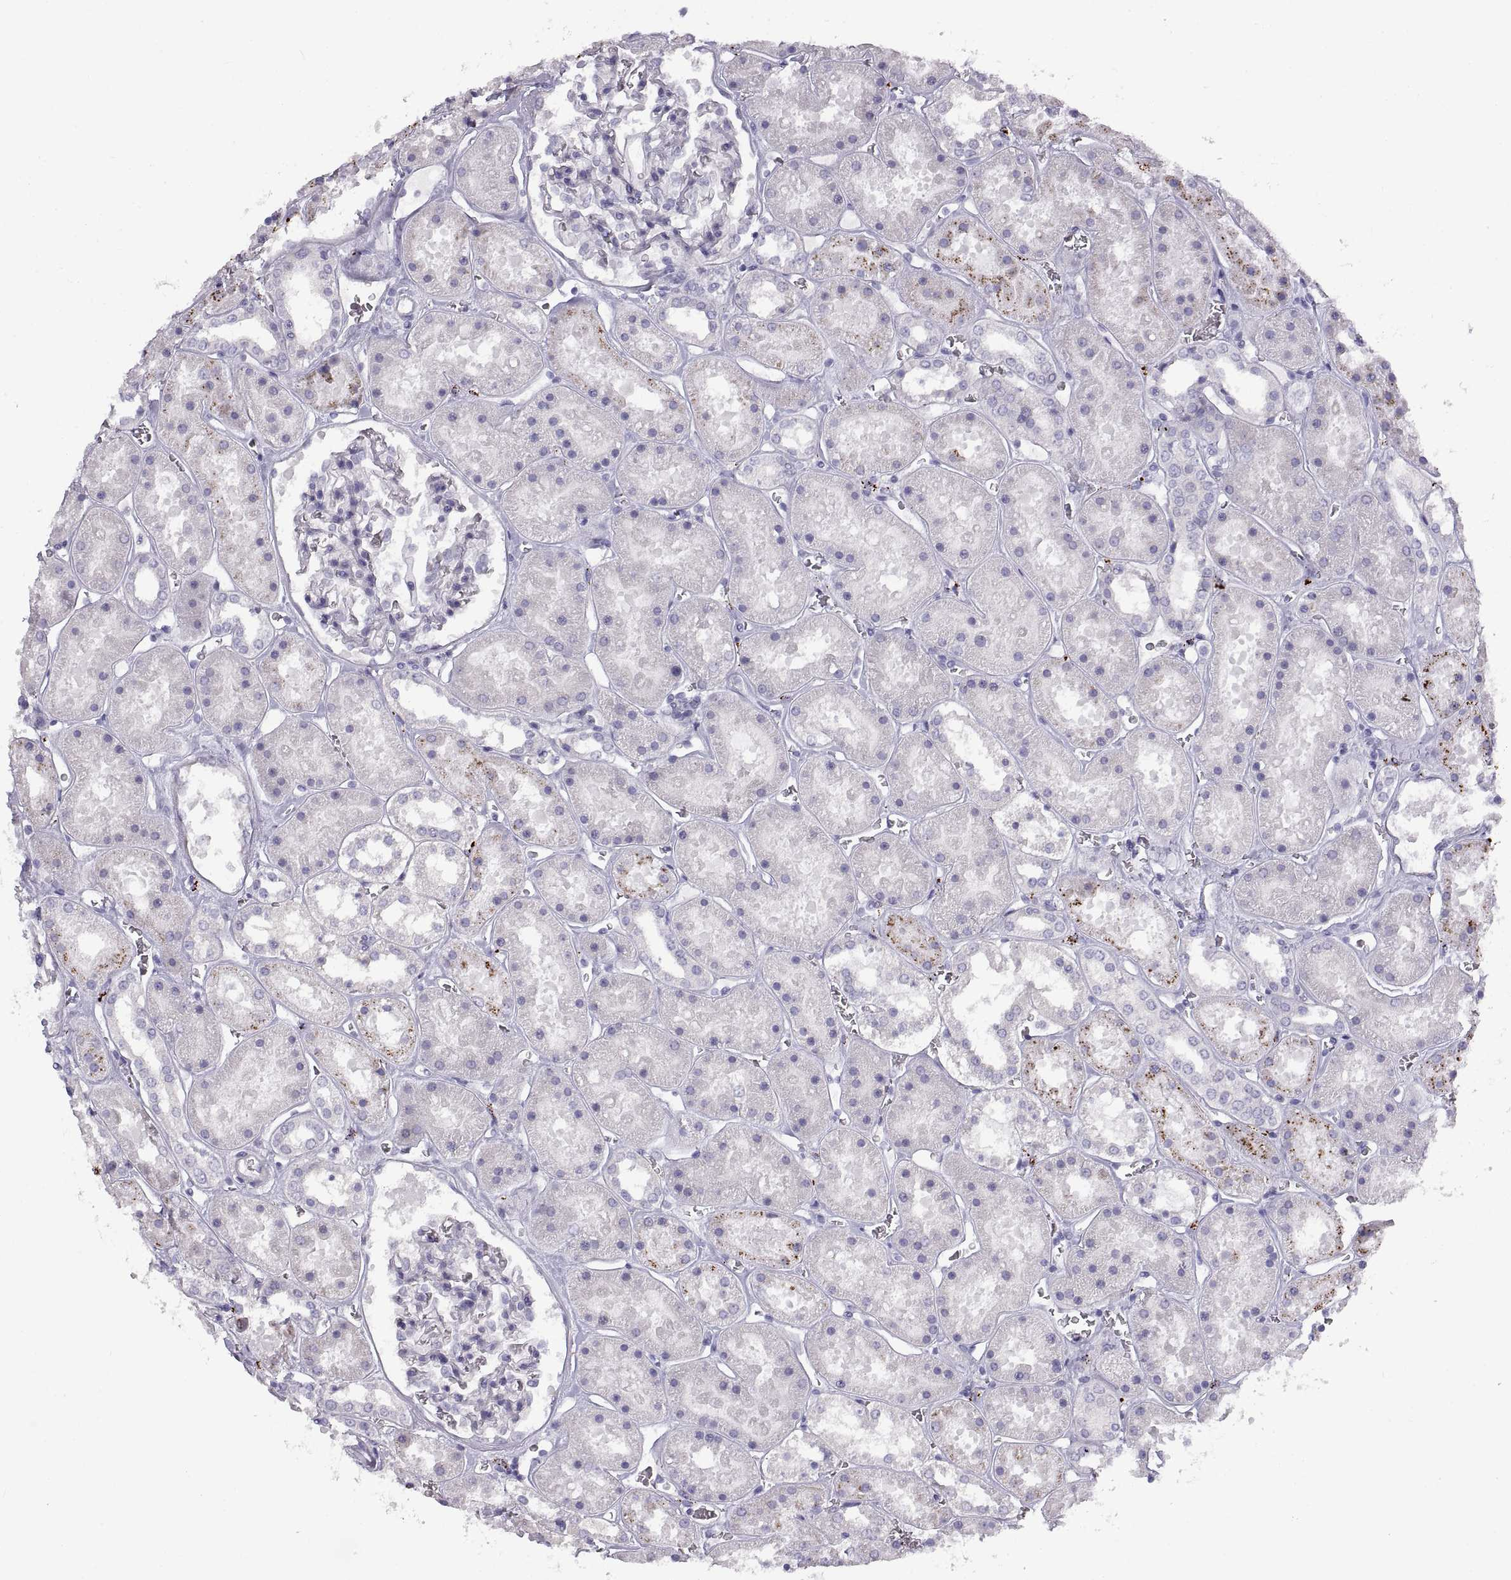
{"staining": {"intensity": "negative", "quantity": "none", "location": "none"}, "tissue": "kidney", "cell_type": "Cells in glomeruli", "image_type": "normal", "snomed": [{"axis": "morphology", "description": "Normal tissue, NOS"}, {"axis": "topography", "description": "Kidney"}], "caption": "Immunohistochemistry (IHC) micrograph of normal kidney stained for a protein (brown), which displays no expression in cells in glomeruli. (Brightfield microscopy of DAB (3,3'-diaminobenzidine) immunohistochemistry (IHC) at high magnification).", "gene": "CRYBB3", "patient": {"sex": "female", "age": 41}}